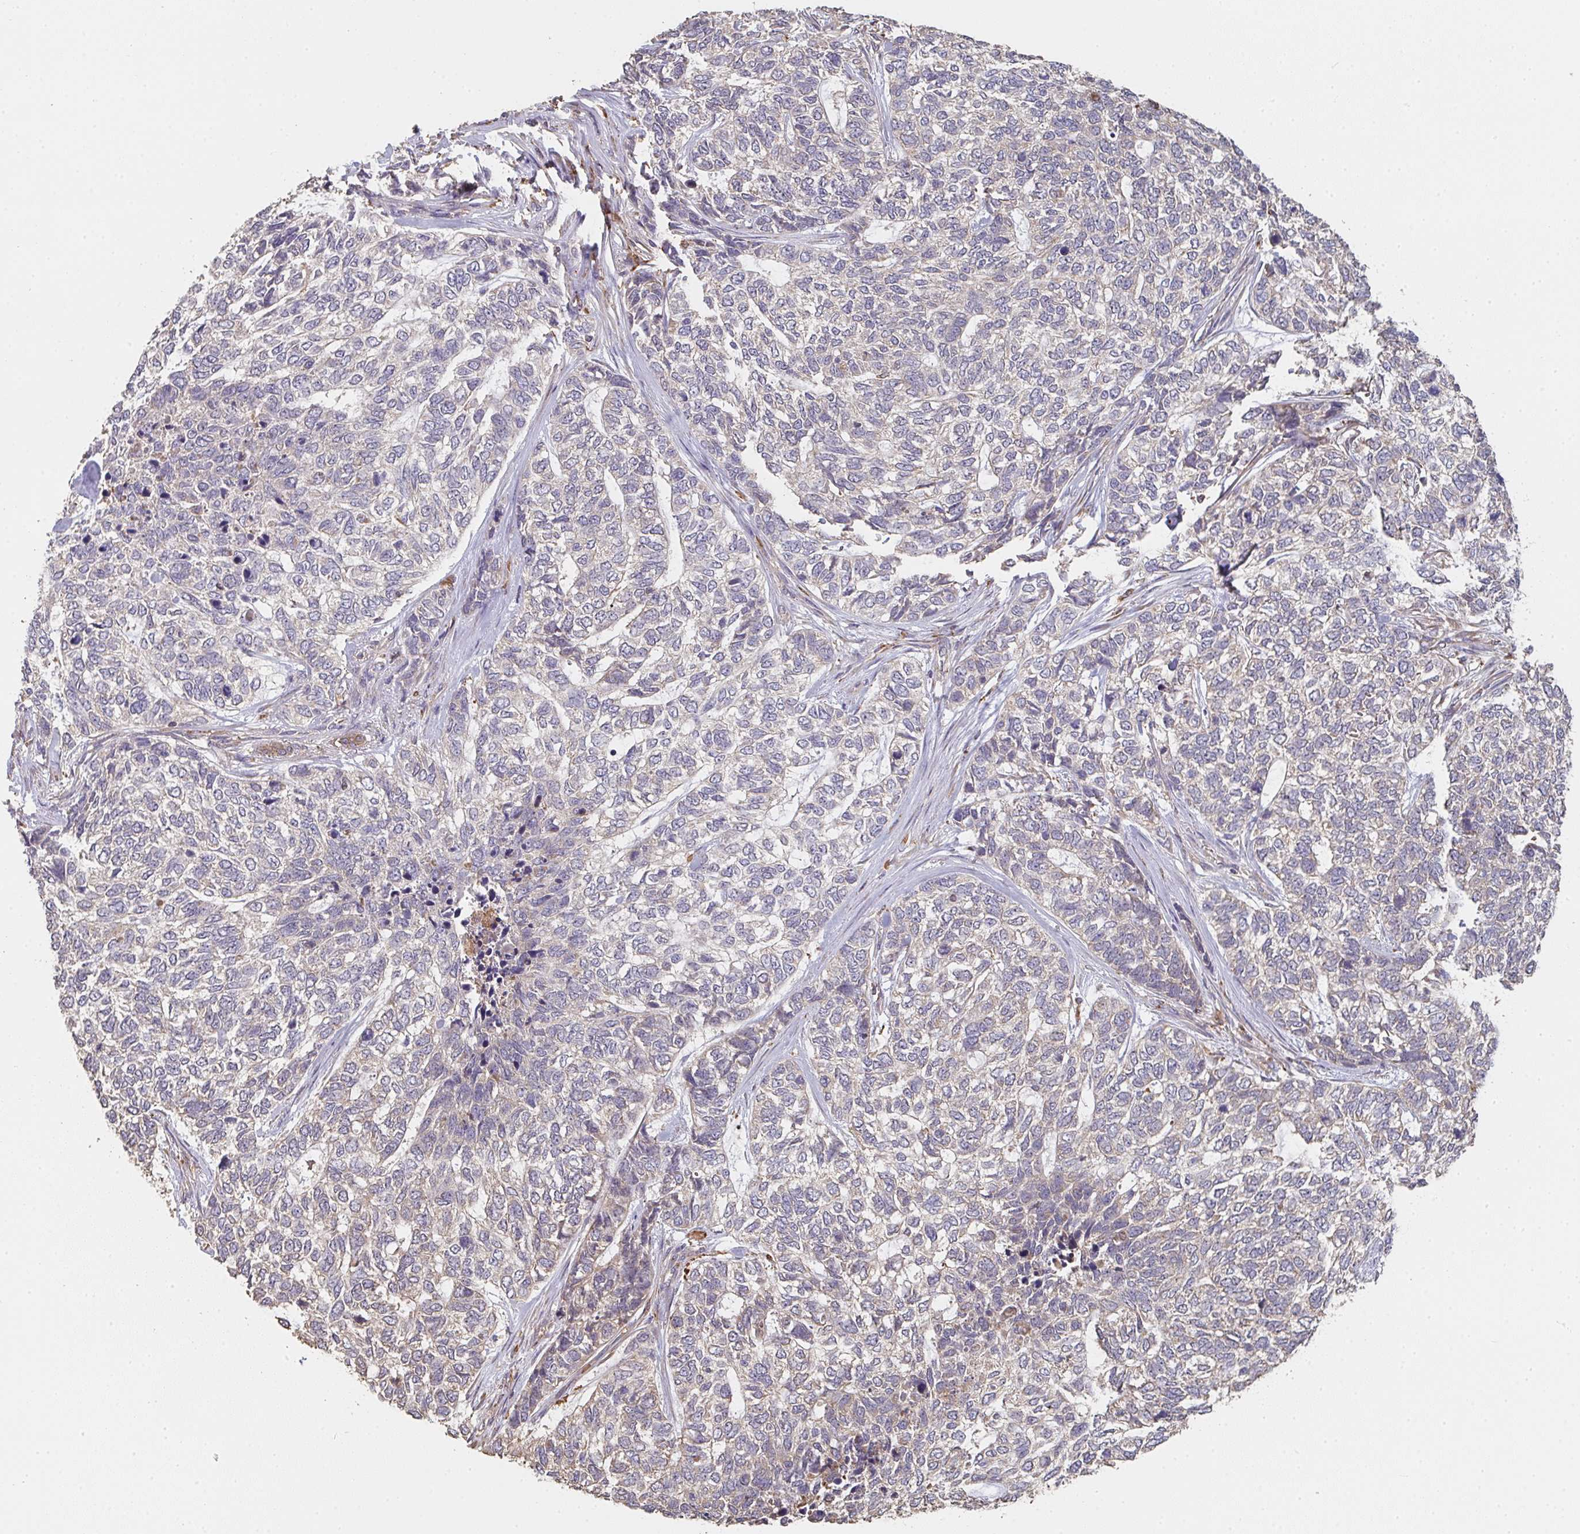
{"staining": {"intensity": "negative", "quantity": "none", "location": "none"}, "tissue": "skin cancer", "cell_type": "Tumor cells", "image_type": "cancer", "snomed": [{"axis": "morphology", "description": "Basal cell carcinoma"}, {"axis": "topography", "description": "Skin"}], "caption": "IHC of skin cancer exhibits no positivity in tumor cells. Brightfield microscopy of immunohistochemistry stained with DAB (brown) and hematoxylin (blue), captured at high magnification.", "gene": "POLG", "patient": {"sex": "female", "age": 65}}